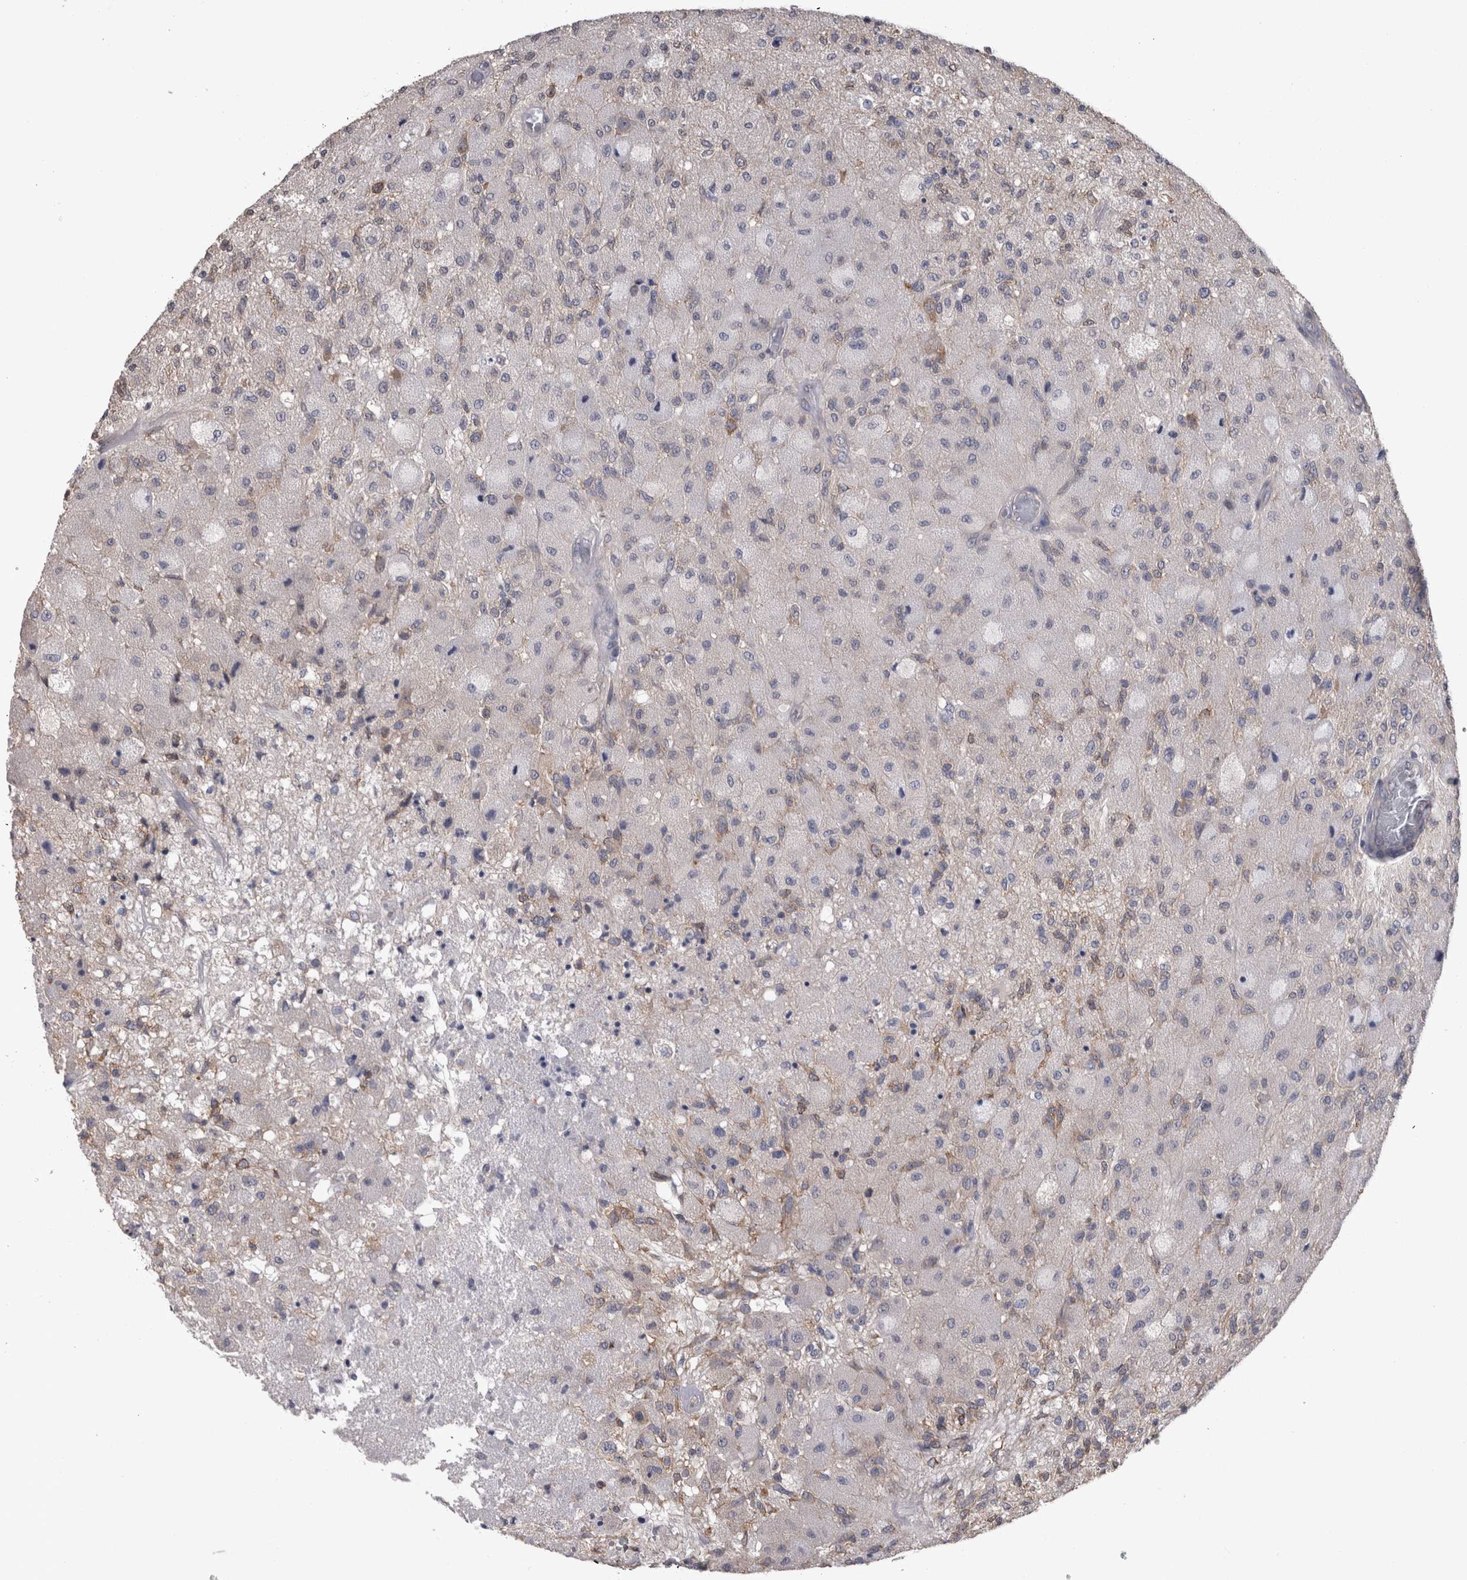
{"staining": {"intensity": "weak", "quantity": "<25%", "location": "cytoplasmic/membranous"}, "tissue": "glioma", "cell_type": "Tumor cells", "image_type": "cancer", "snomed": [{"axis": "morphology", "description": "Normal tissue, NOS"}, {"axis": "morphology", "description": "Glioma, malignant, High grade"}, {"axis": "topography", "description": "Cerebral cortex"}], "caption": "Tumor cells are negative for protein expression in human glioma.", "gene": "DDX6", "patient": {"sex": "male", "age": 77}}